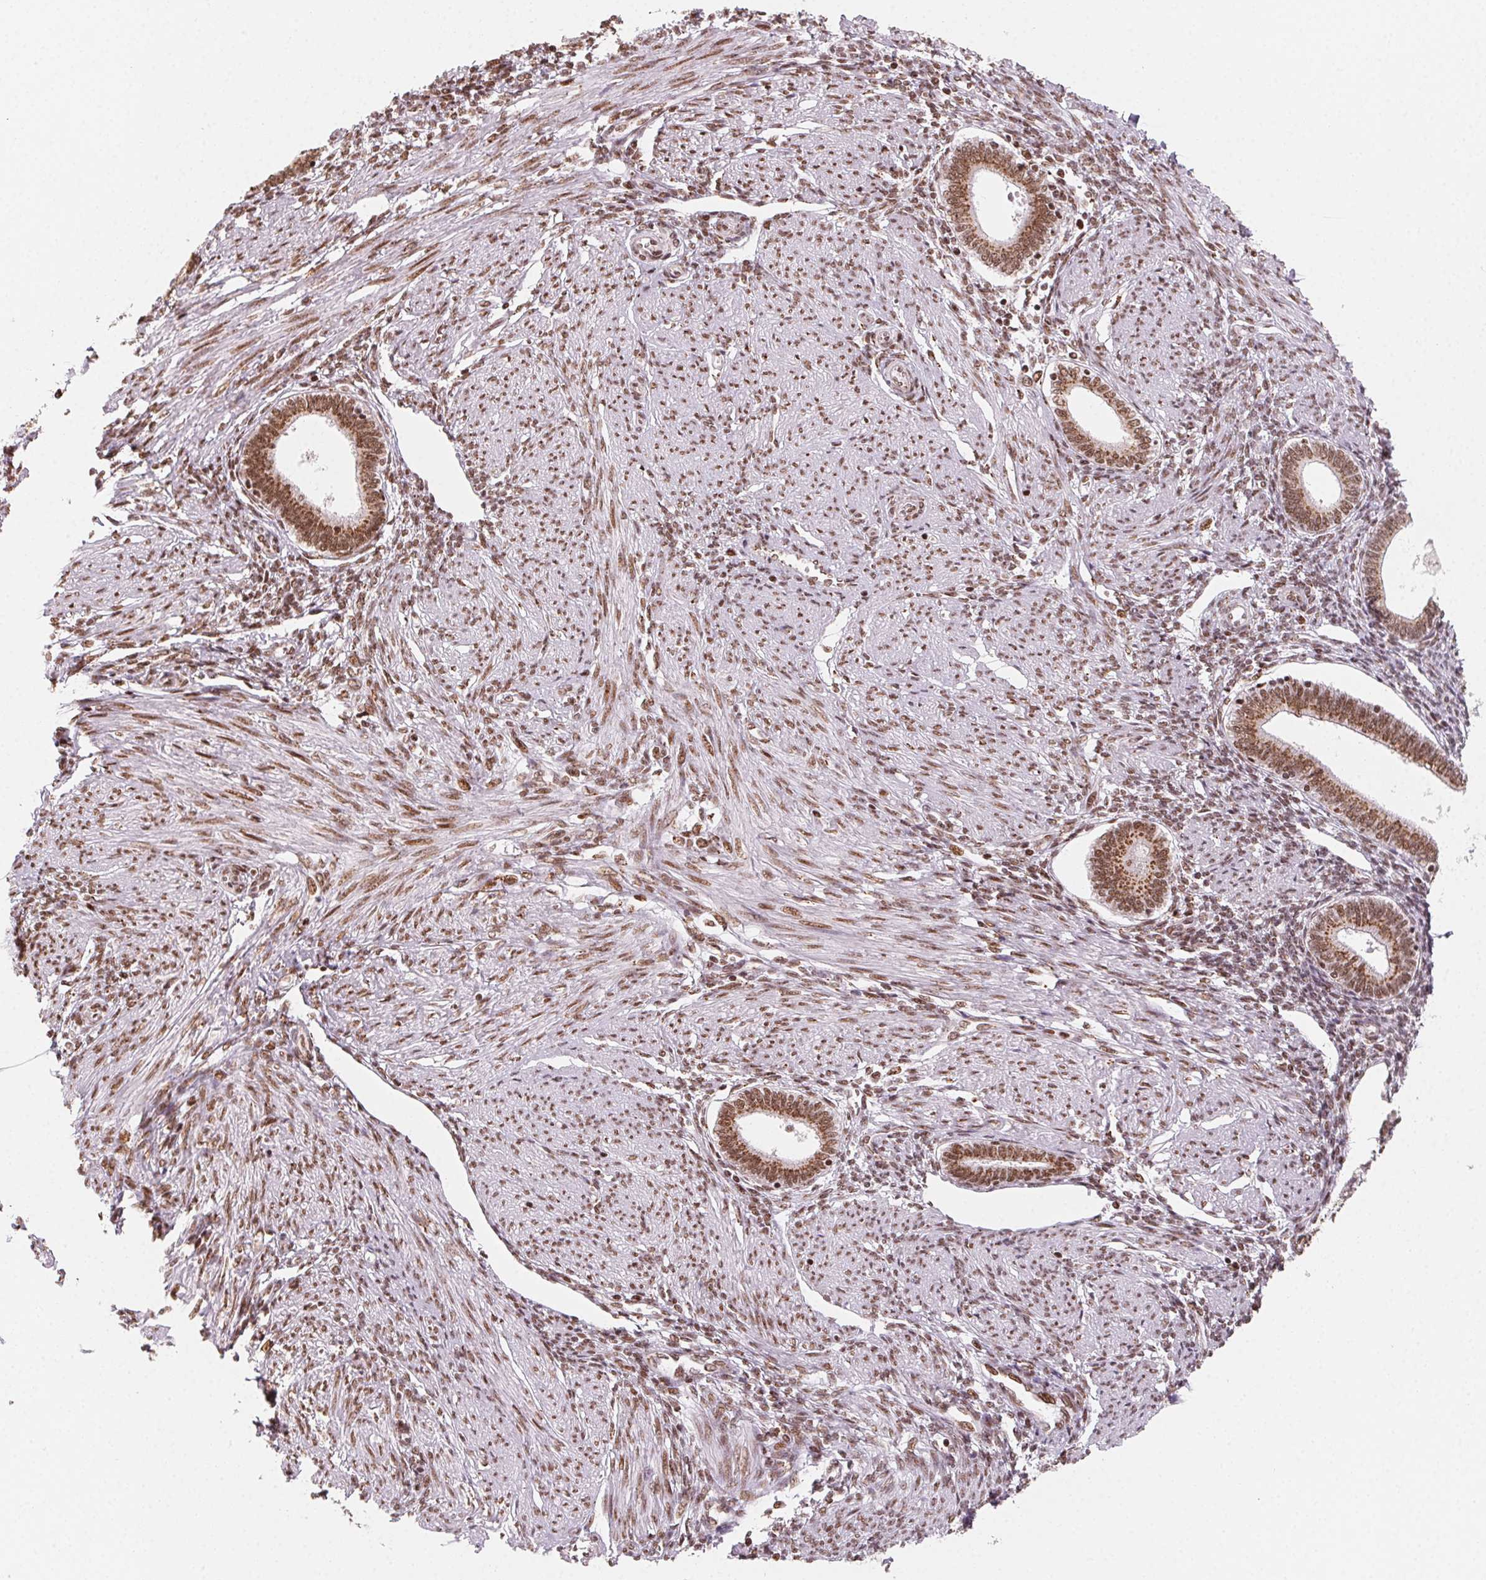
{"staining": {"intensity": "moderate", "quantity": "25%-75%", "location": "nuclear"}, "tissue": "endometrium", "cell_type": "Cells in endometrial stroma", "image_type": "normal", "snomed": [{"axis": "morphology", "description": "Normal tissue, NOS"}, {"axis": "topography", "description": "Endometrium"}], "caption": "About 25%-75% of cells in endometrial stroma in benign endometrium exhibit moderate nuclear protein staining as visualized by brown immunohistochemical staining.", "gene": "TOPORS", "patient": {"sex": "female", "age": 42}}